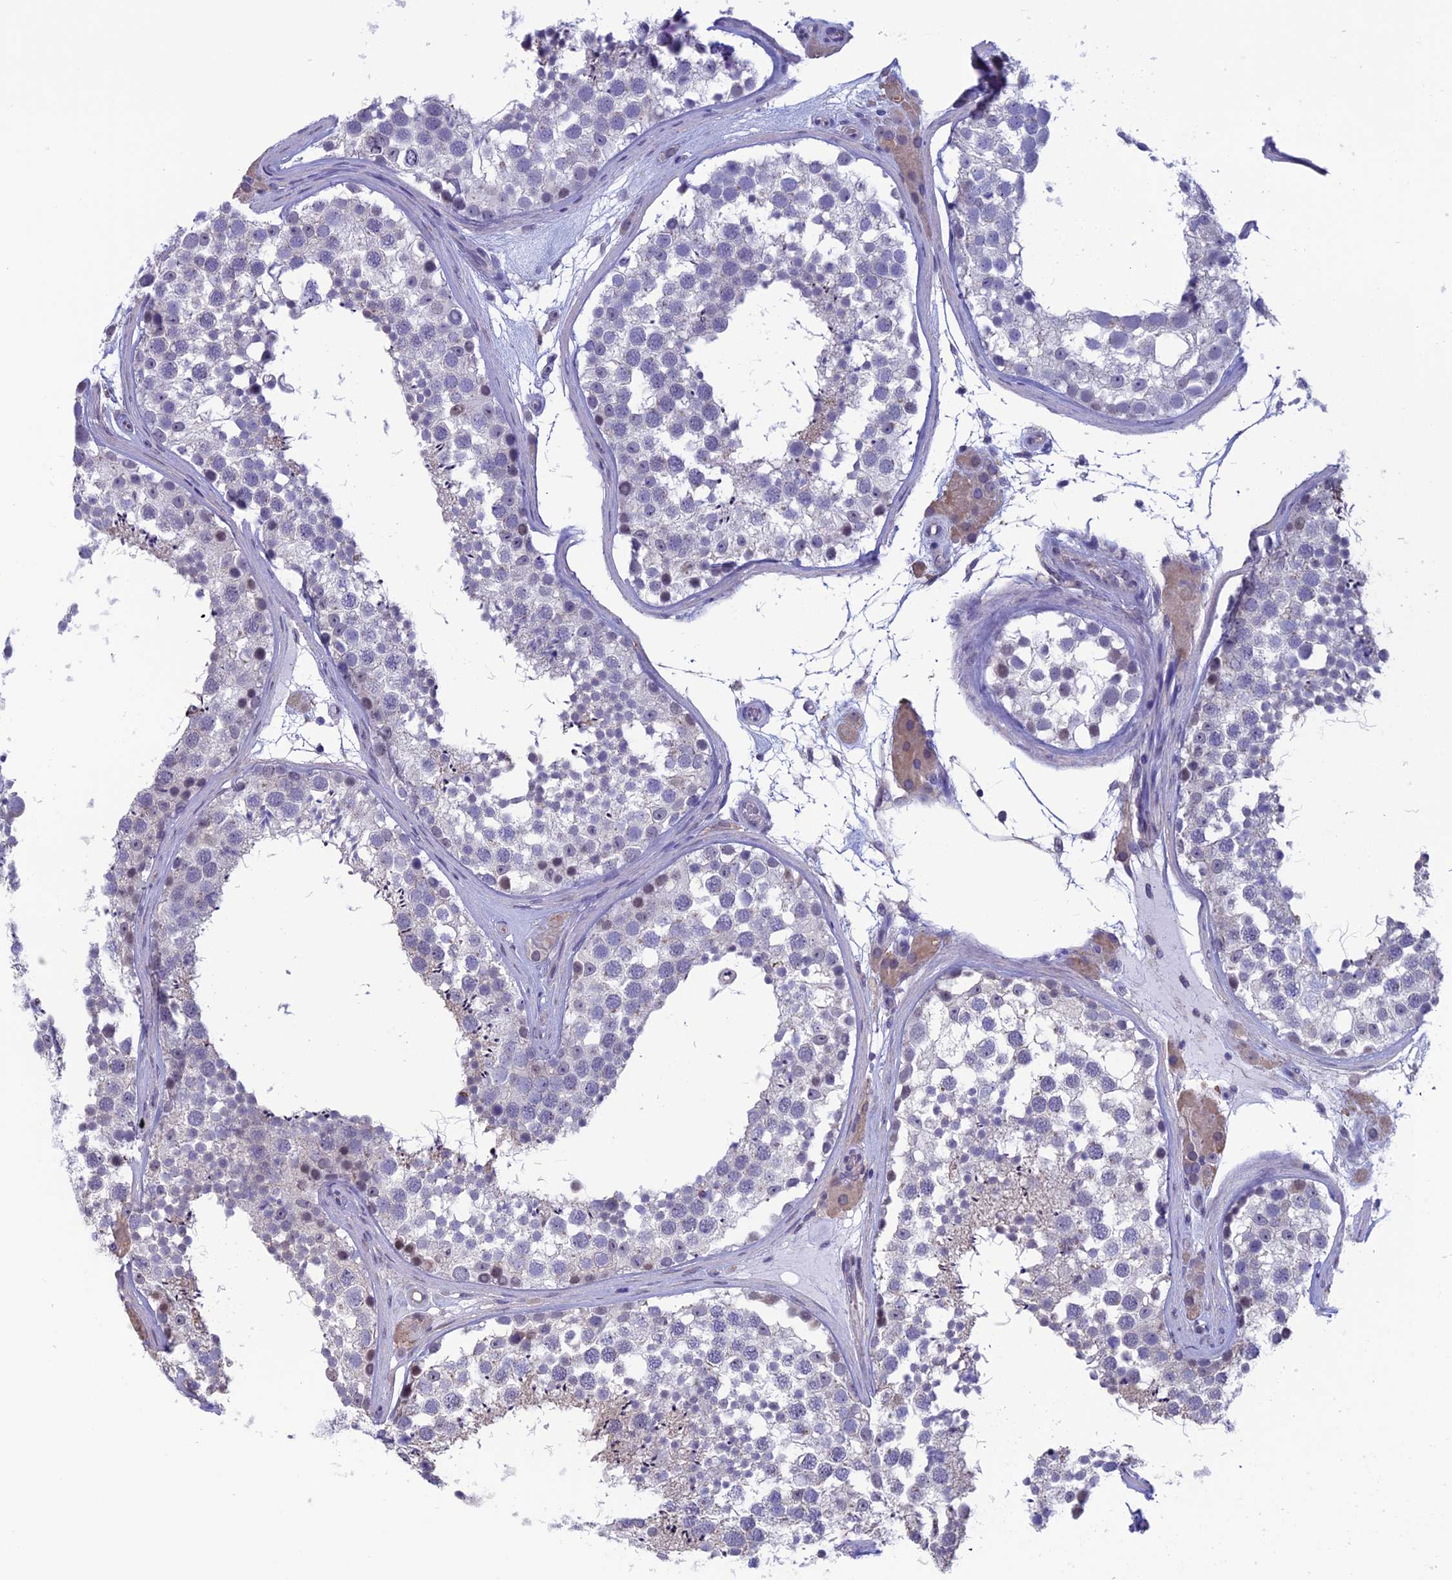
{"staining": {"intensity": "negative", "quantity": "none", "location": "none"}, "tissue": "testis", "cell_type": "Cells in seminiferous ducts", "image_type": "normal", "snomed": [{"axis": "morphology", "description": "Normal tissue, NOS"}, {"axis": "topography", "description": "Testis"}], "caption": "Unremarkable testis was stained to show a protein in brown. There is no significant staining in cells in seminiferous ducts. (DAB IHC, high magnification).", "gene": "SLC1A6", "patient": {"sex": "male", "age": 46}}